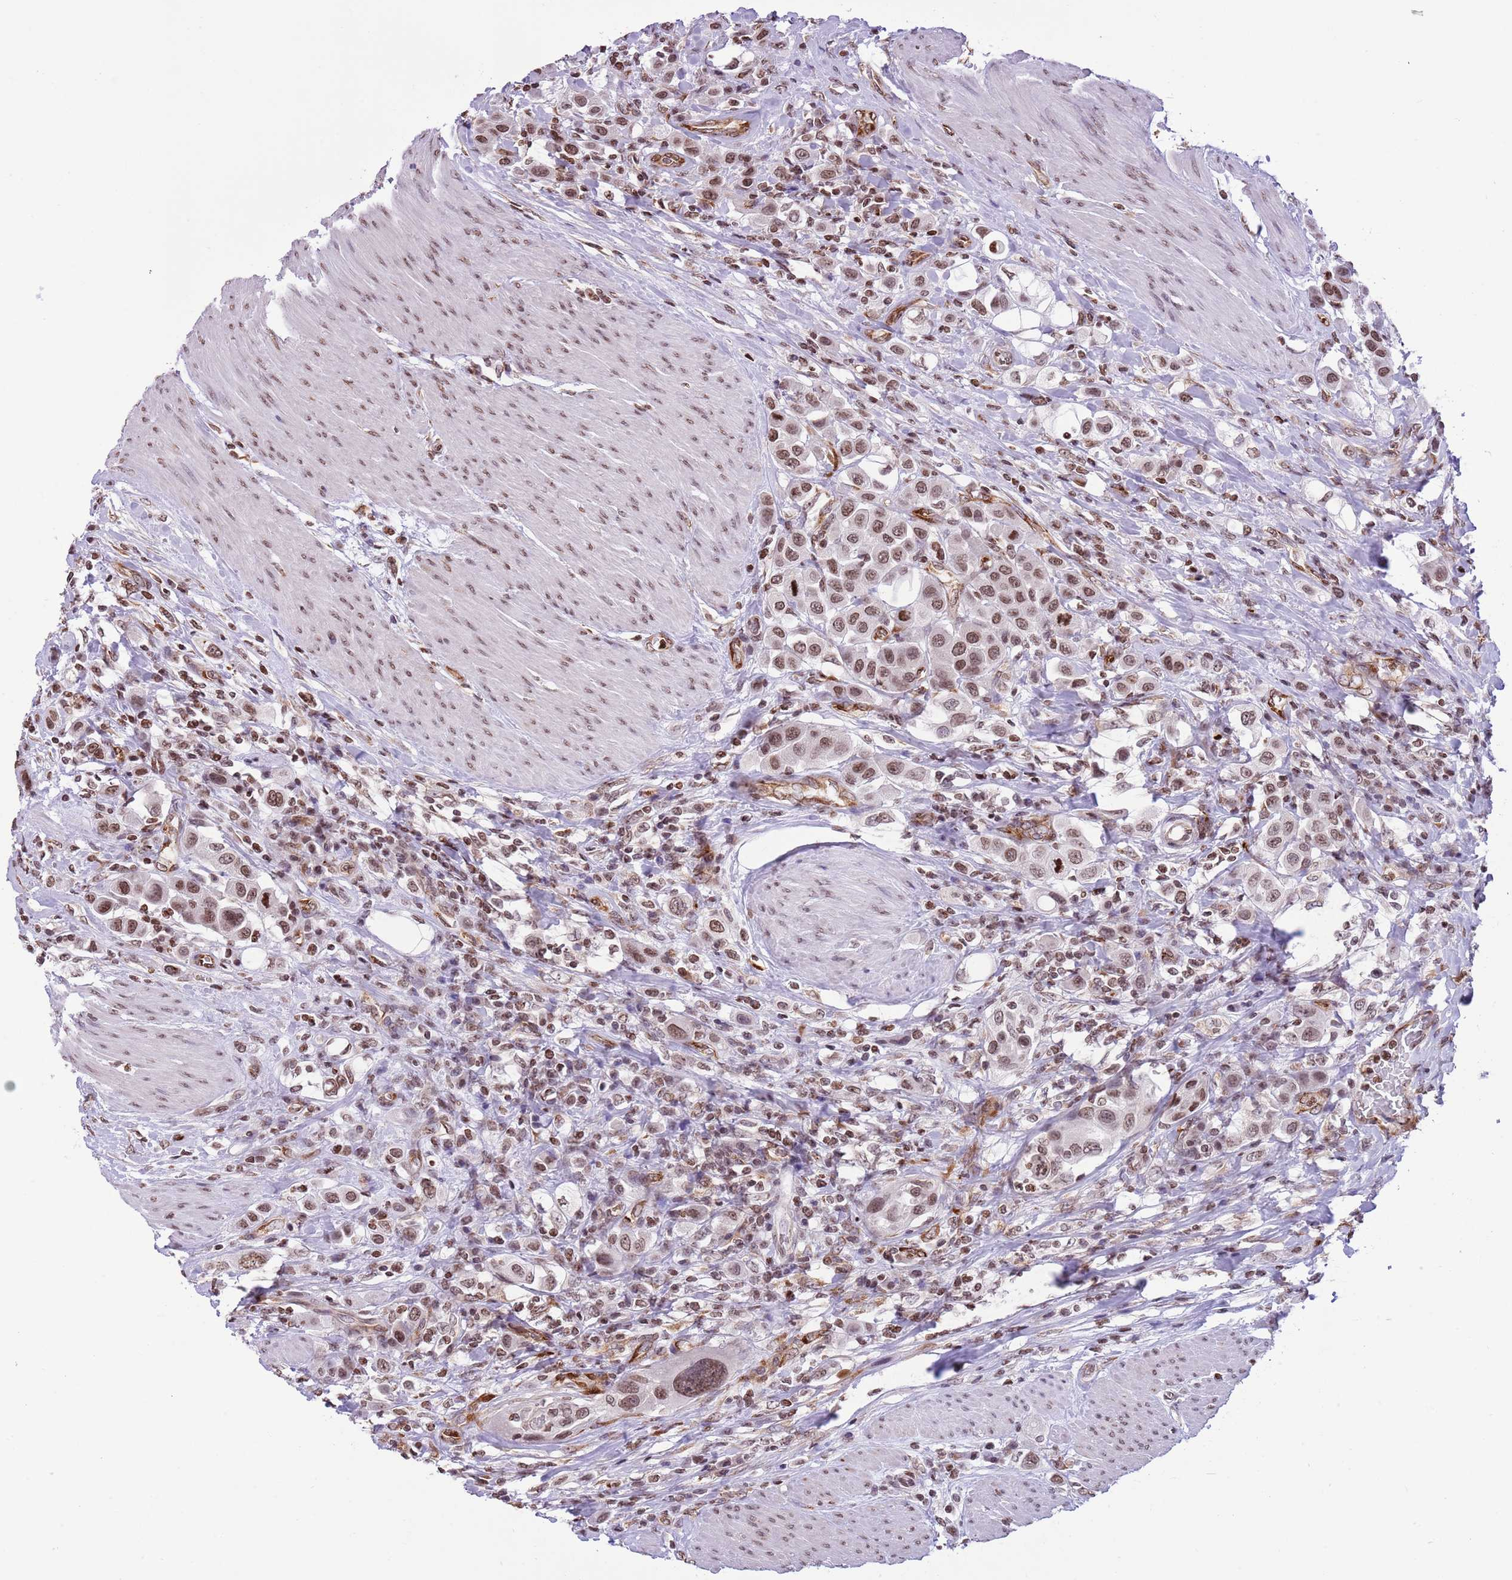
{"staining": {"intensity": "moderate", "quantity": ">75%", "location": "nuclear"}, "tissue": "urothelial cancer", "cell_type": "Tumor cells", "image_type": "cancer", "snomed": [{"axis": "morphology", "description": "Urothelial carcinoma, High grade"}, {"axis": "topography", "description": "Urinary bladder"}], "caption": "Moderate nuclear protein positivity is appreciated in about >75% of tumor cells in urothelial cancer. (DAB = brown stain, brightfield microscopy at high magnification).", "gene": "NRIP1", "patient": {"sex": "male", "age": 50}}